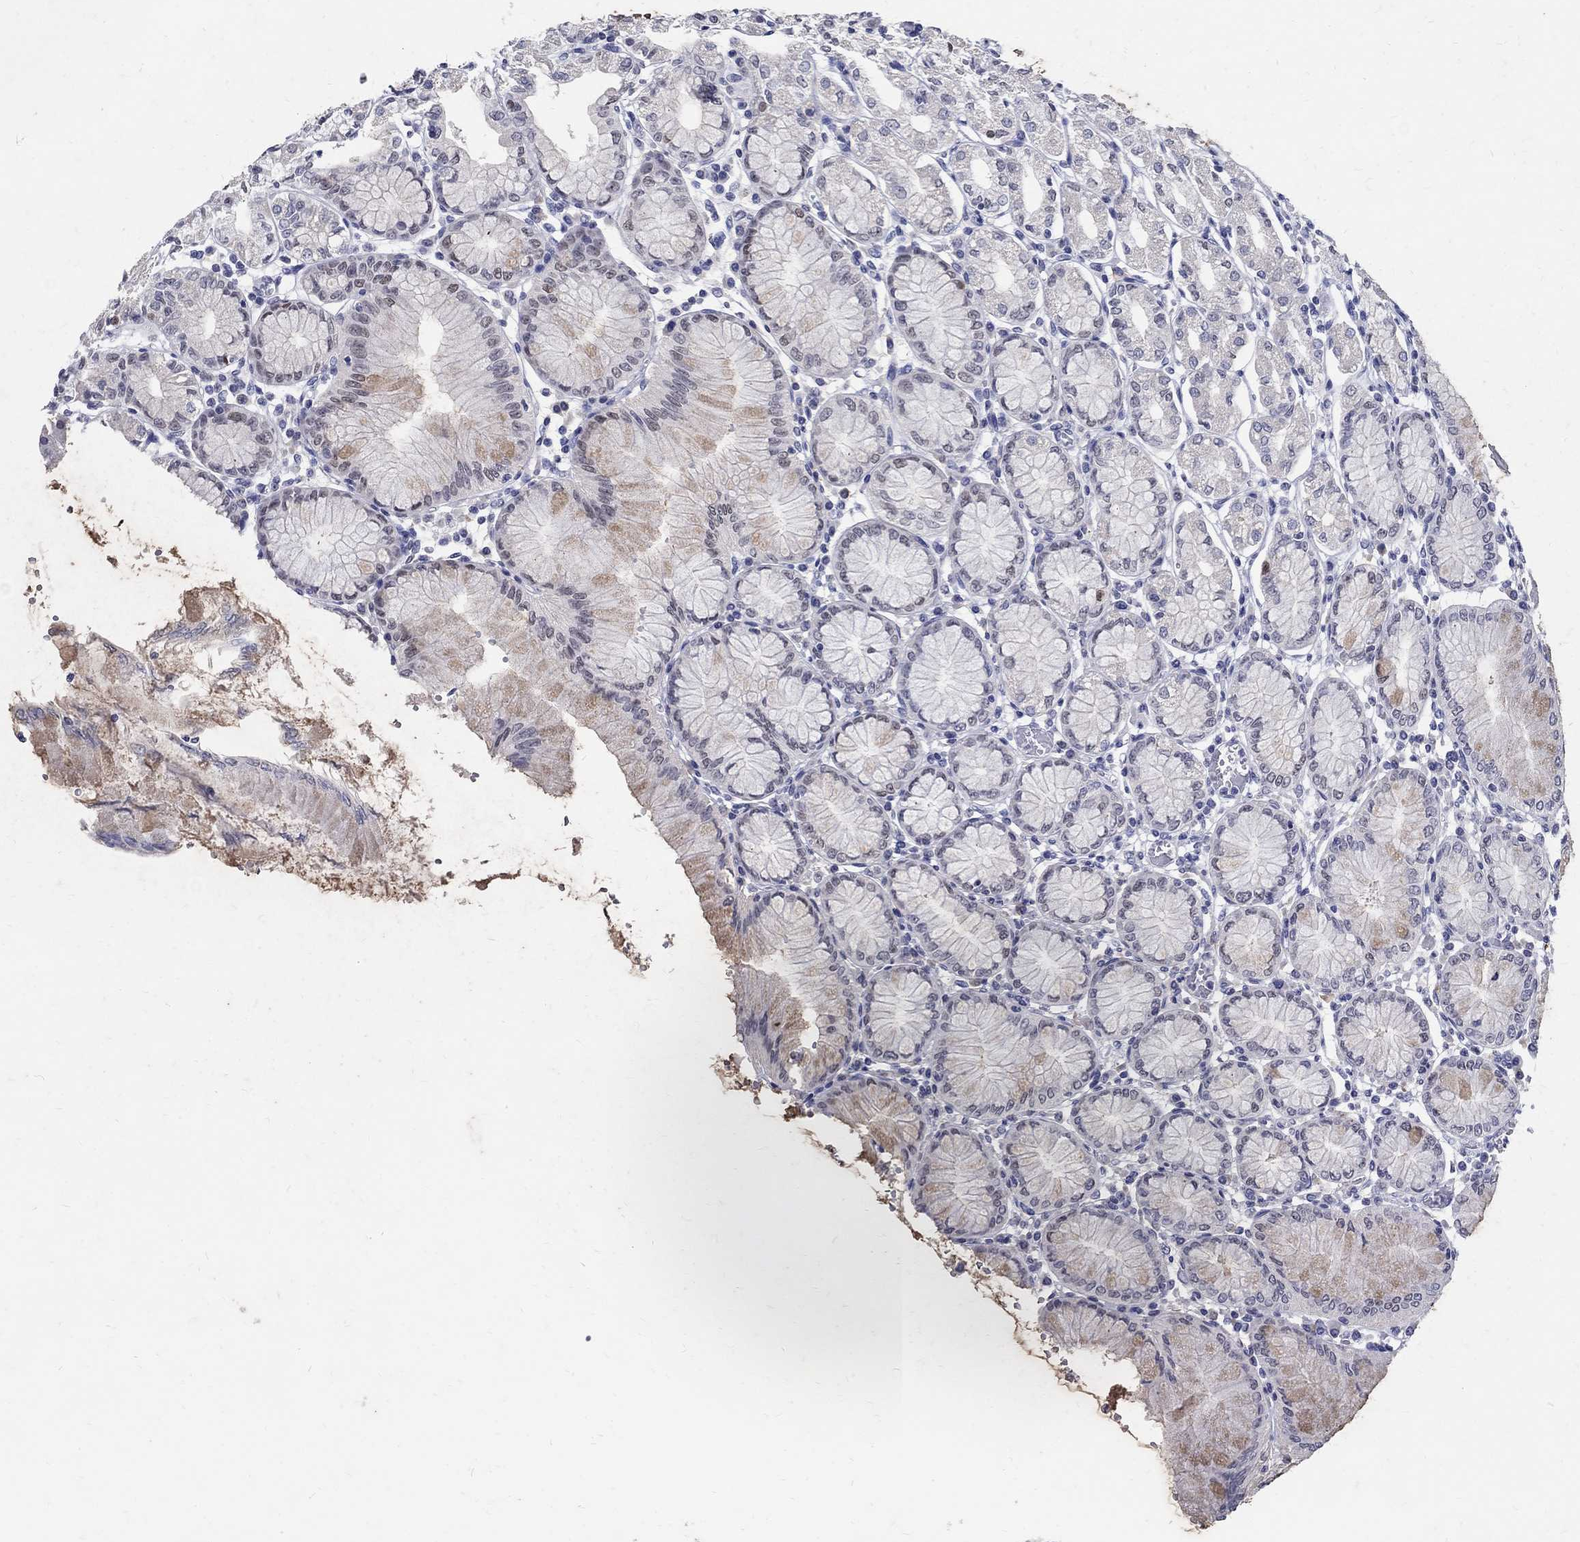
{"staining": {"intensity": "strong", "quantity": "<25%", "location": "nuclear"}, "tissue": "stomach", "cell_type": "Glandular cells", "image_type": "normal", "snomed": [{"axis": "morphology", "description": "Normal tissue, NOS"}, {"axis": "topography", "description": "Skeletal muscle"}, {"axis": "topography", "description": "Stomach"}], "caption": "Normal stomach reveals strong nuclear positivity in about <25% of glandular cells Ihc stains the protein of interest in brown and the nuclei are stained blue..", "gene": "SOX2", "patient": {"sex": "female", "age": 57}}